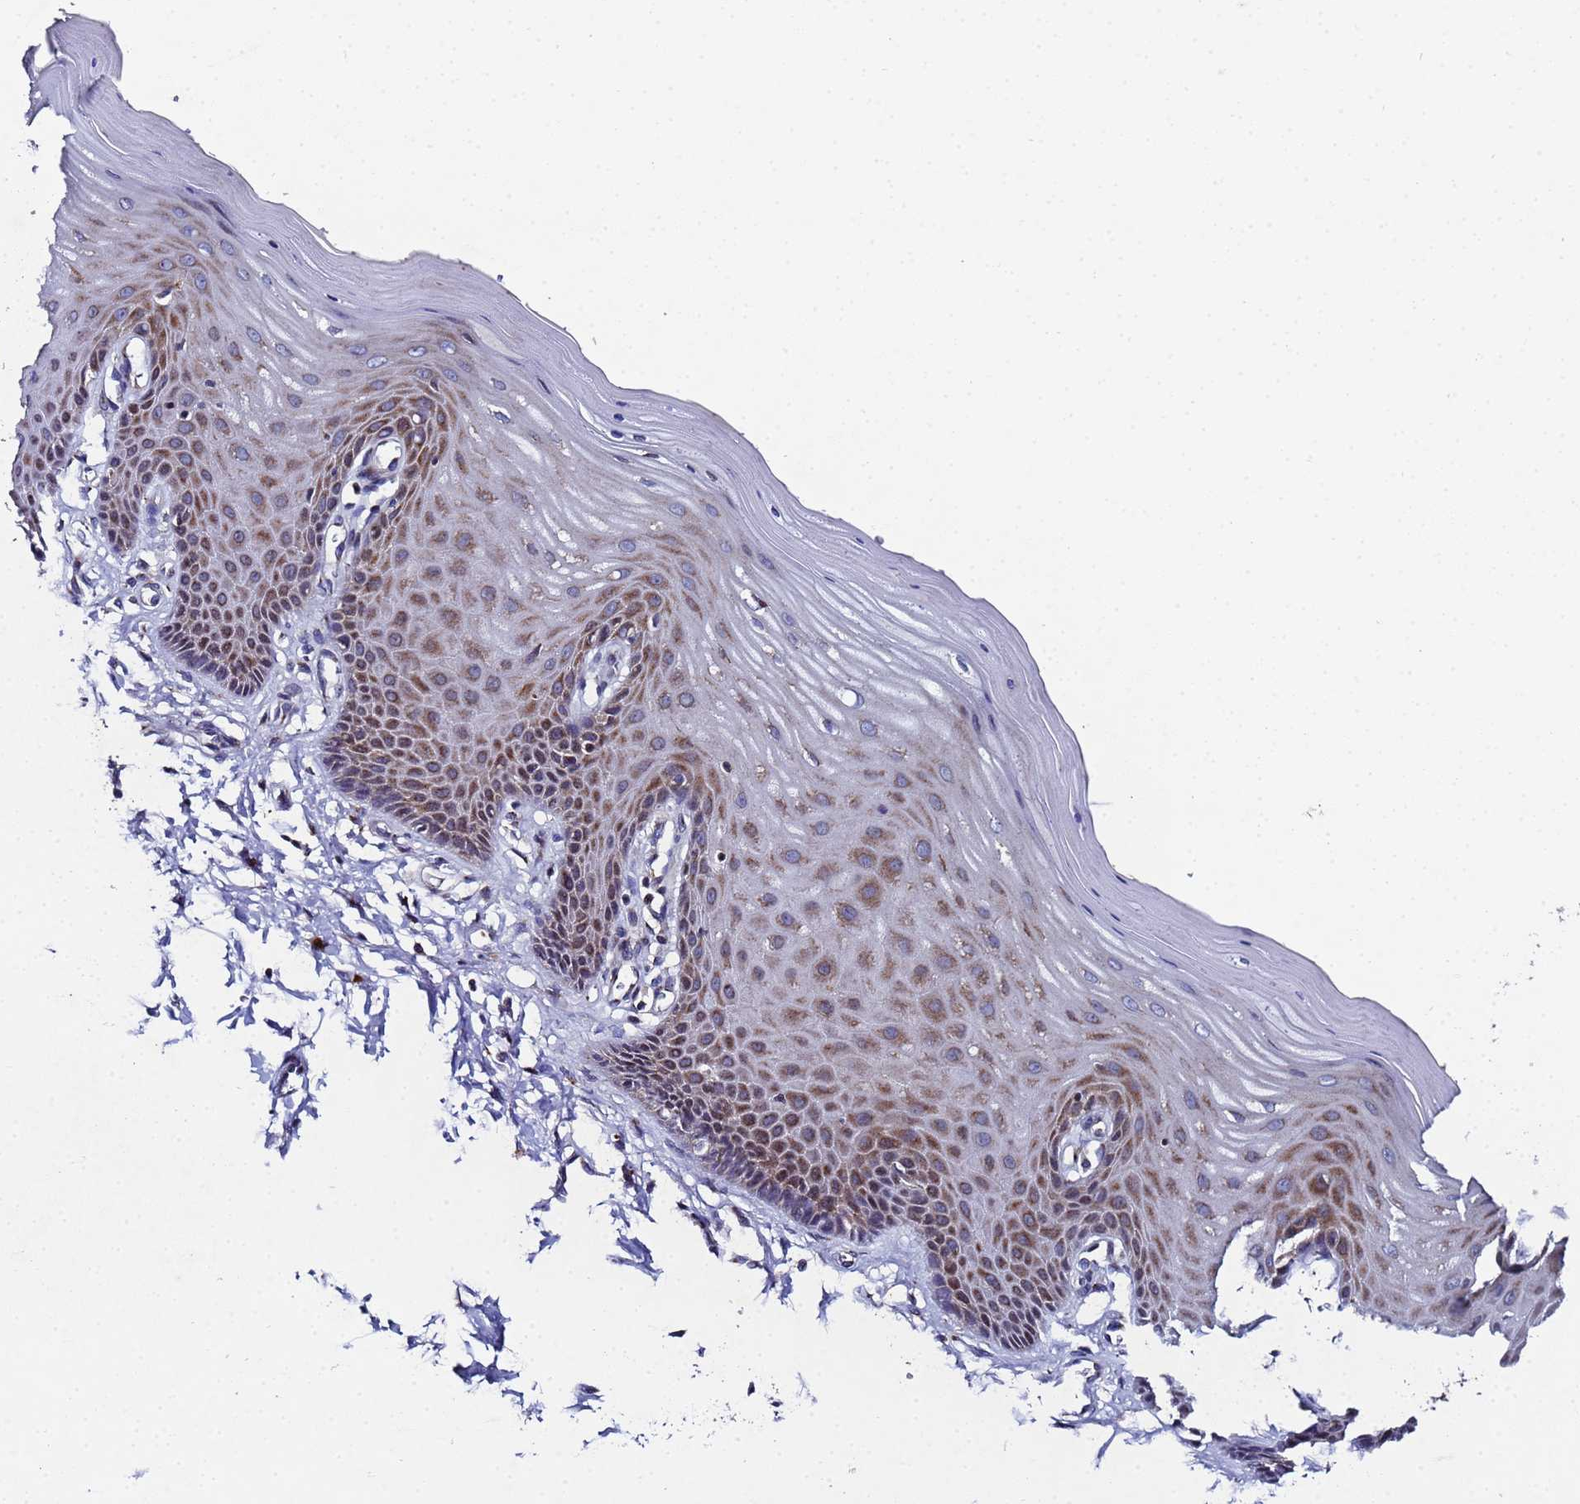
{"staining": {"intensity": "strong", "quantity": "<25%", "location": "cytoplasmic/membranous"}, "tissue": "cervix", "cell_type": "Glandular cells", "image_type": "normal", "snomed": [{"axis": "morphology", "description": "Normal tissue, NOS"}, {"axis": "topography", "description": "Cervix"}], "caption": "Immunohistochemical staining of unremarkable human cervix reveals medium levels of strong cytoplasmic/membranous expression in about <25% of glandular cells.", "gene": "NSUN6", "patient": {"sex": "female", "age": 55}}